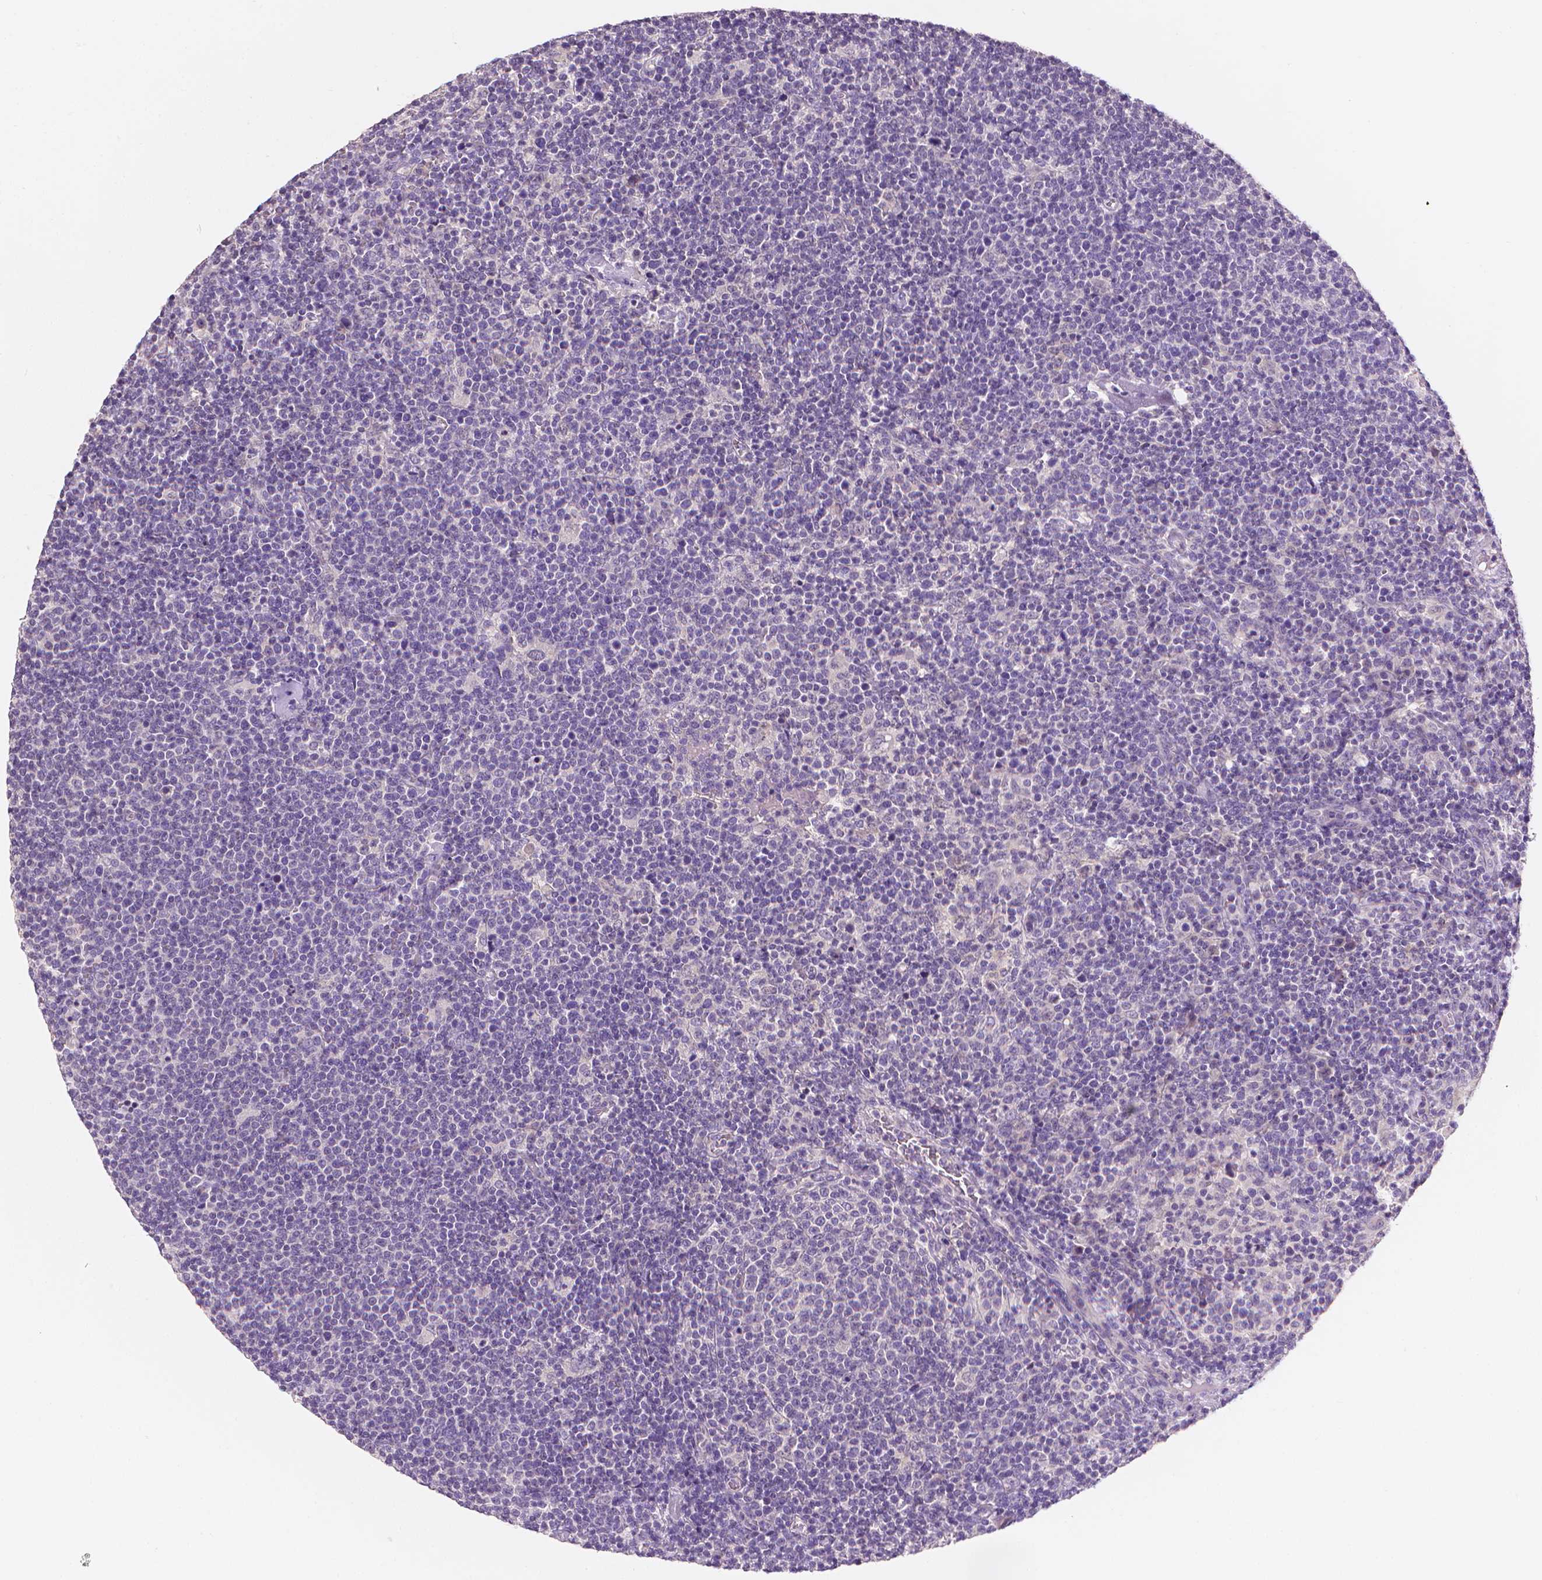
{"staining": {"intensity": "negative", "quantity": "none", "location": "none"}, "tissue": "lymphoma", "cell_type": "Tumor cells", "image_type": "cancer", "snomed": [{"axis": "morphology", "description": "Malignant lymphoma, non-Hodgkin's type, High grade"}, {"axis": "topography", "description": "Lymph node"}], "caption": "An immunohistochemistry histopathology image of lymphoma is shown. There is no staining in tumor cells of lymphoma.", "gene": "FASN", "patient": {"sex": "male", "age": 61}}